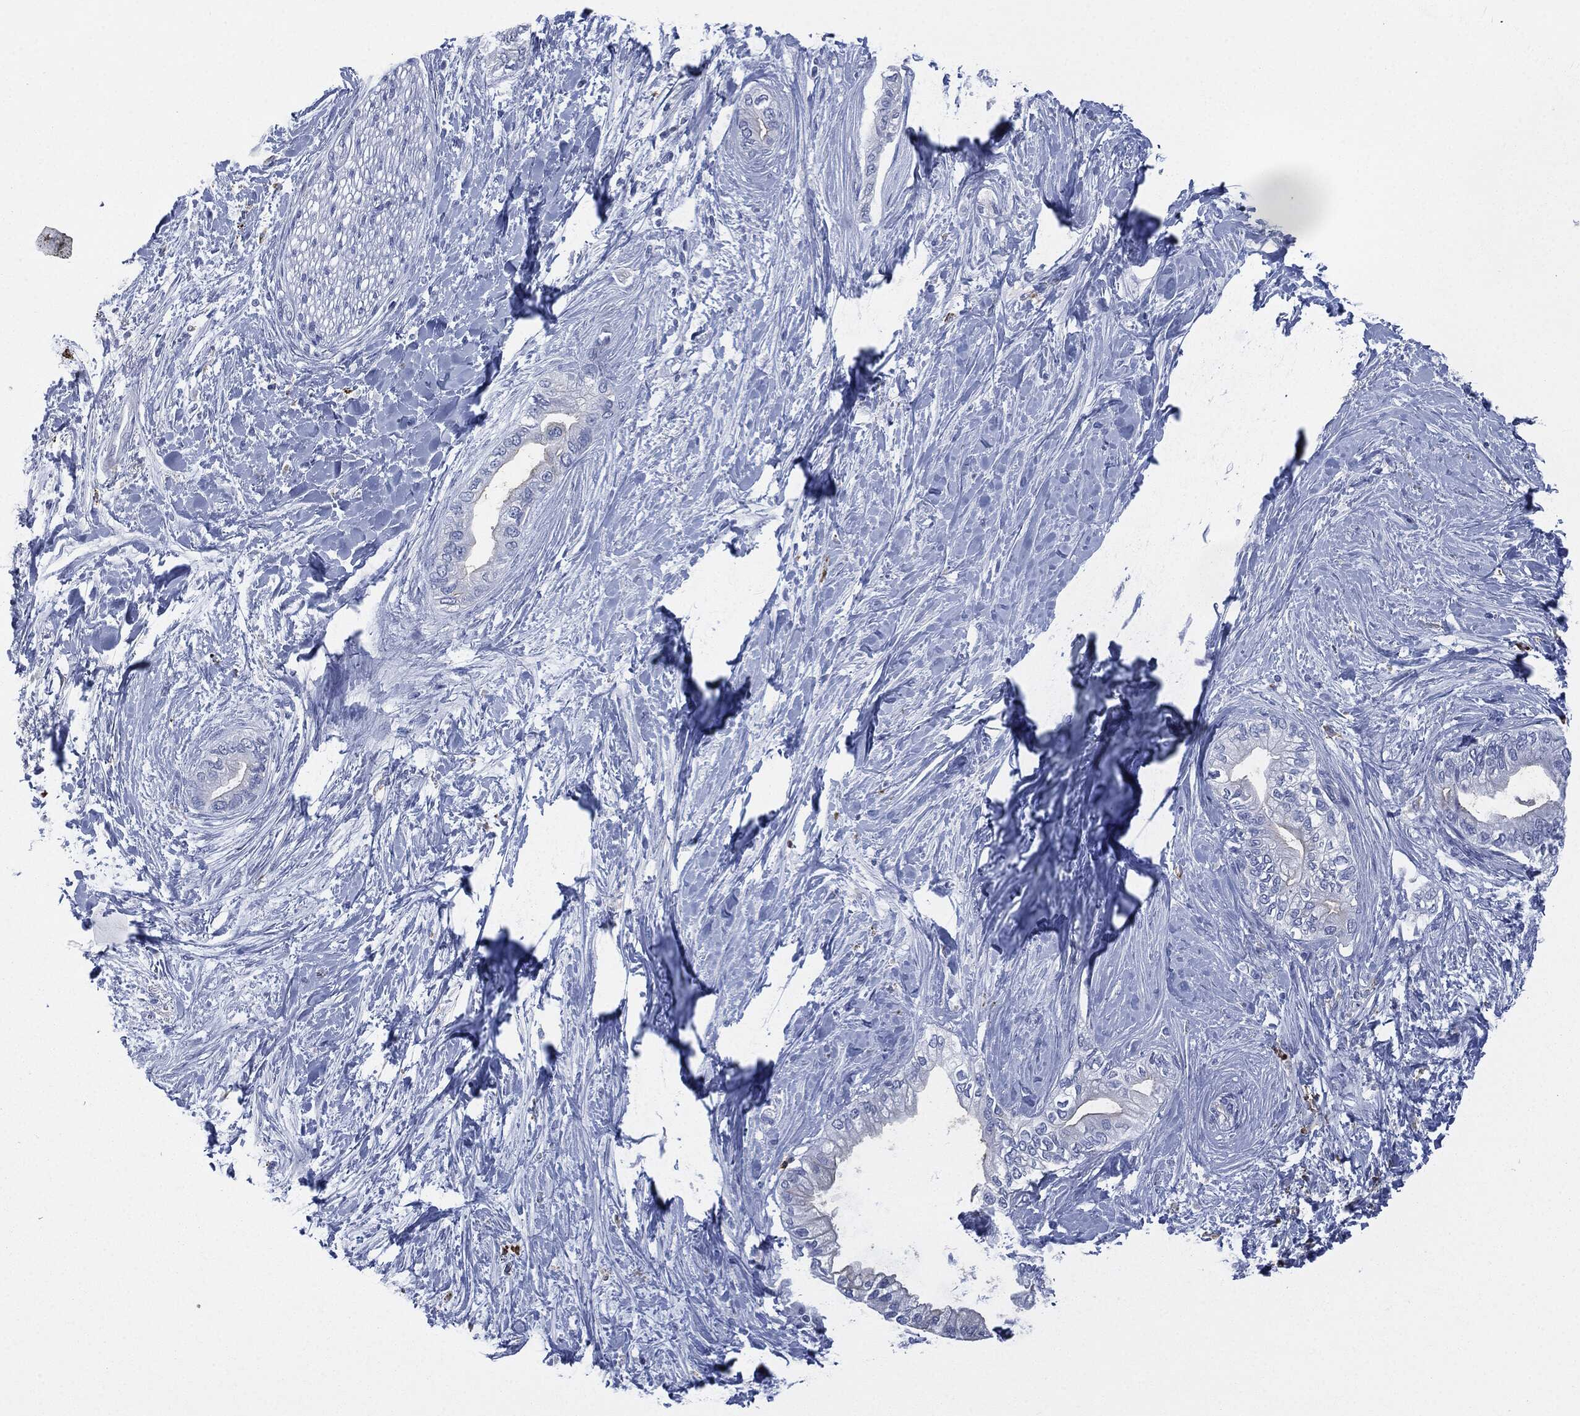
{"staining": {"intensity": "negative", "quantity": "none", "location": "none"}, "tissue": "pancreatic cancer", "cell_type": "Tumor cells", "image_type": "cancer", "snomed": [{"axis": "morphology", "description": "Normal tissue, NOS"}, {"axis": "morphology", "description": "Adenocarcinoma, NOS"}, {"axis": "topography", "description": "Pancreas"}, {"axis": "topography", "description": "Duodenum"}], "caption": "The photomicrograph exhibits no staining of tumor cells in pancreatic adenocarcinoma. (Stains: DAB immunohistochemistry (IHC) with hematoxylin counter stain, Microscopy: brightfield microscopy at high magnification).", "gene": "CEACAM8", "patient": {"sex": "female", "age": 60}}